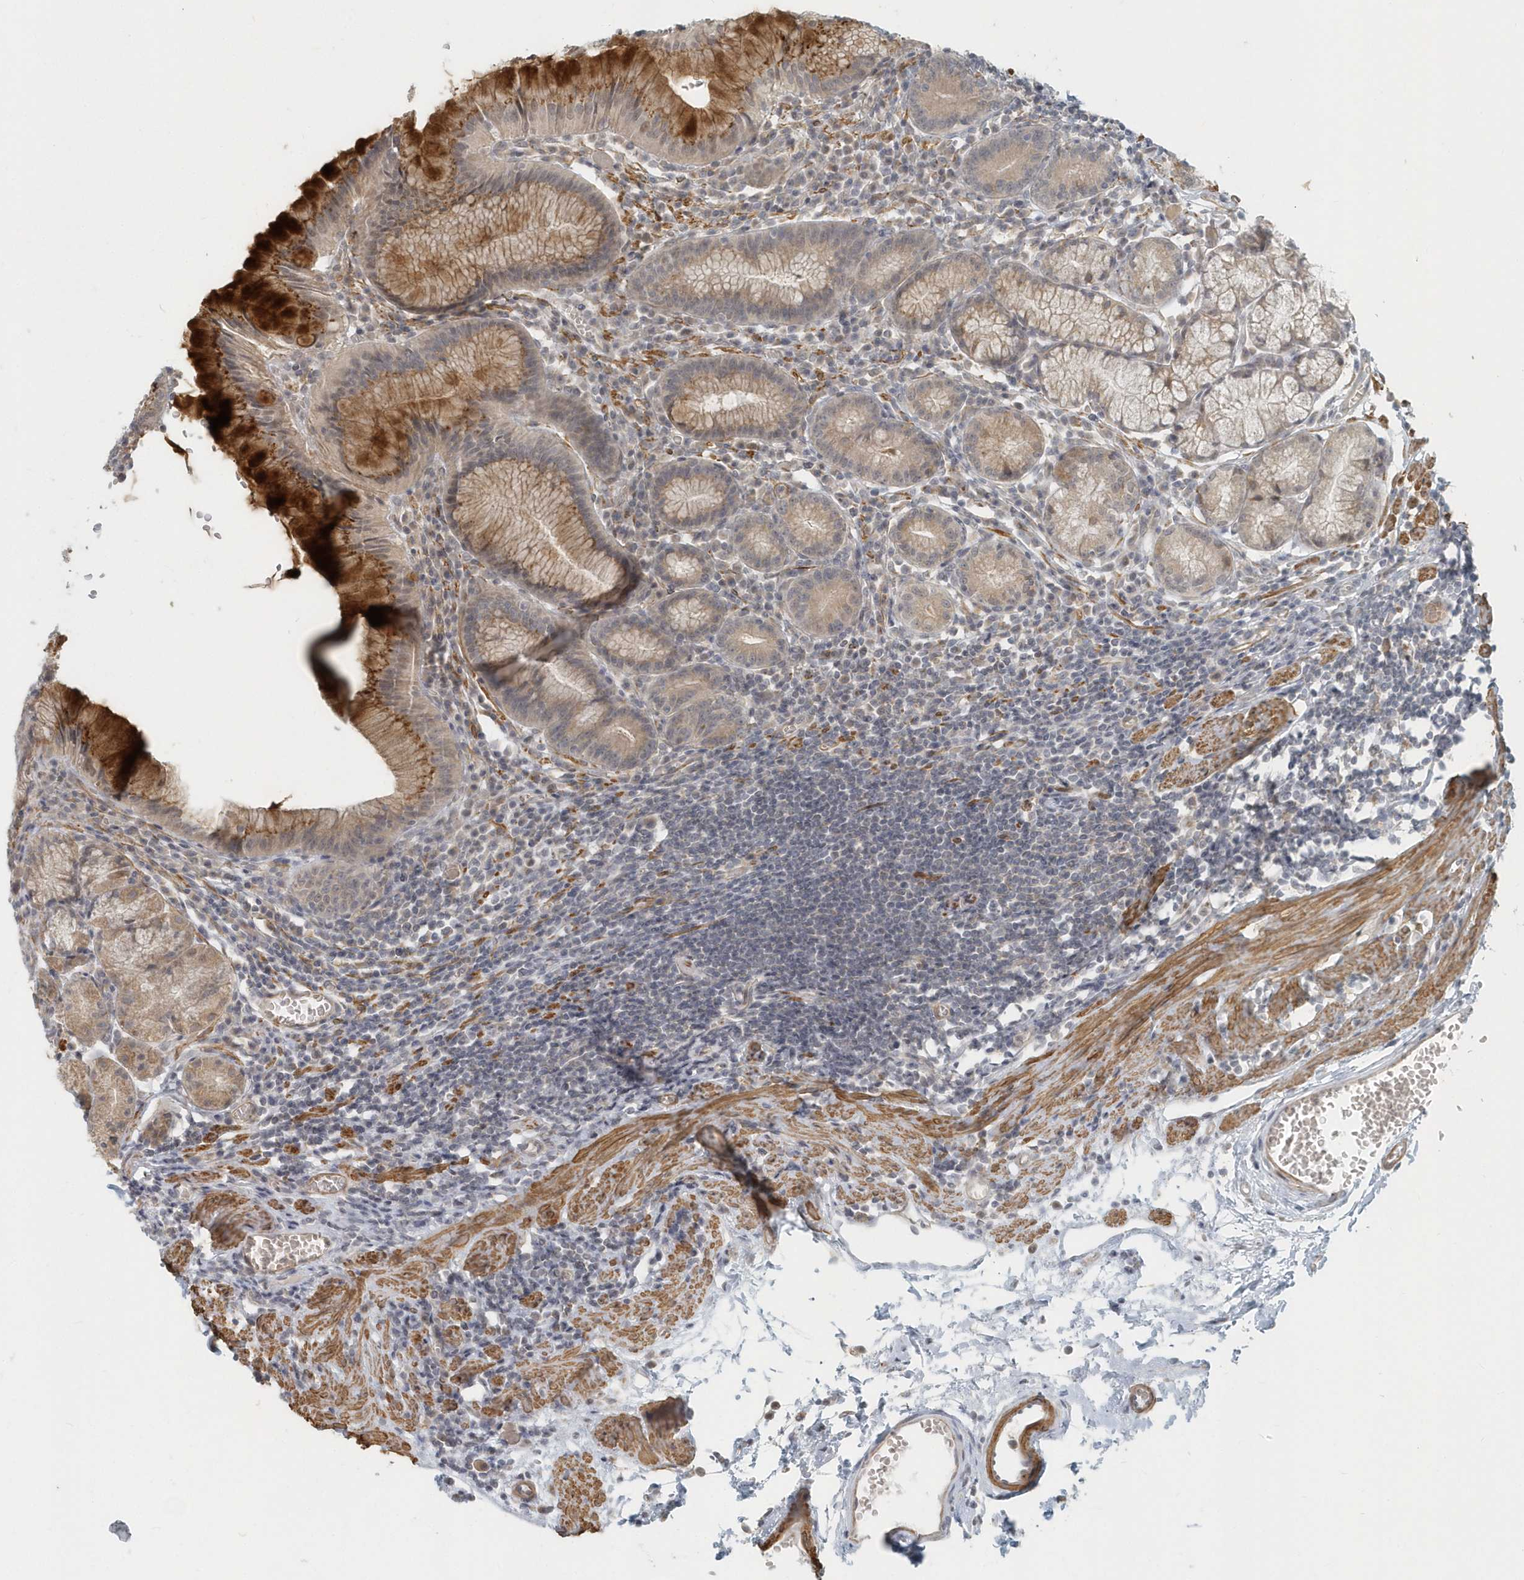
{"staining": {"intensity": "strong", "quantity": "25%-75%", "location": "cytoplasmic/membranous"}, "tissue": "stomach", "cell_type": "Glandular cells", "image_type": "normal", "snomed": [{"axis": "morphology", "description": "Normal tissue, NOS"}, {"axis": "topography", "description": "Stomach"}], "caption": "Stomach stained with a brown dye demonstrates strong cytoplasmic/membranous positive staining in approximately 25%-75% of glandular cells.", "gene": "NAPB", "patient": {"sex": "male", "age": 55}}